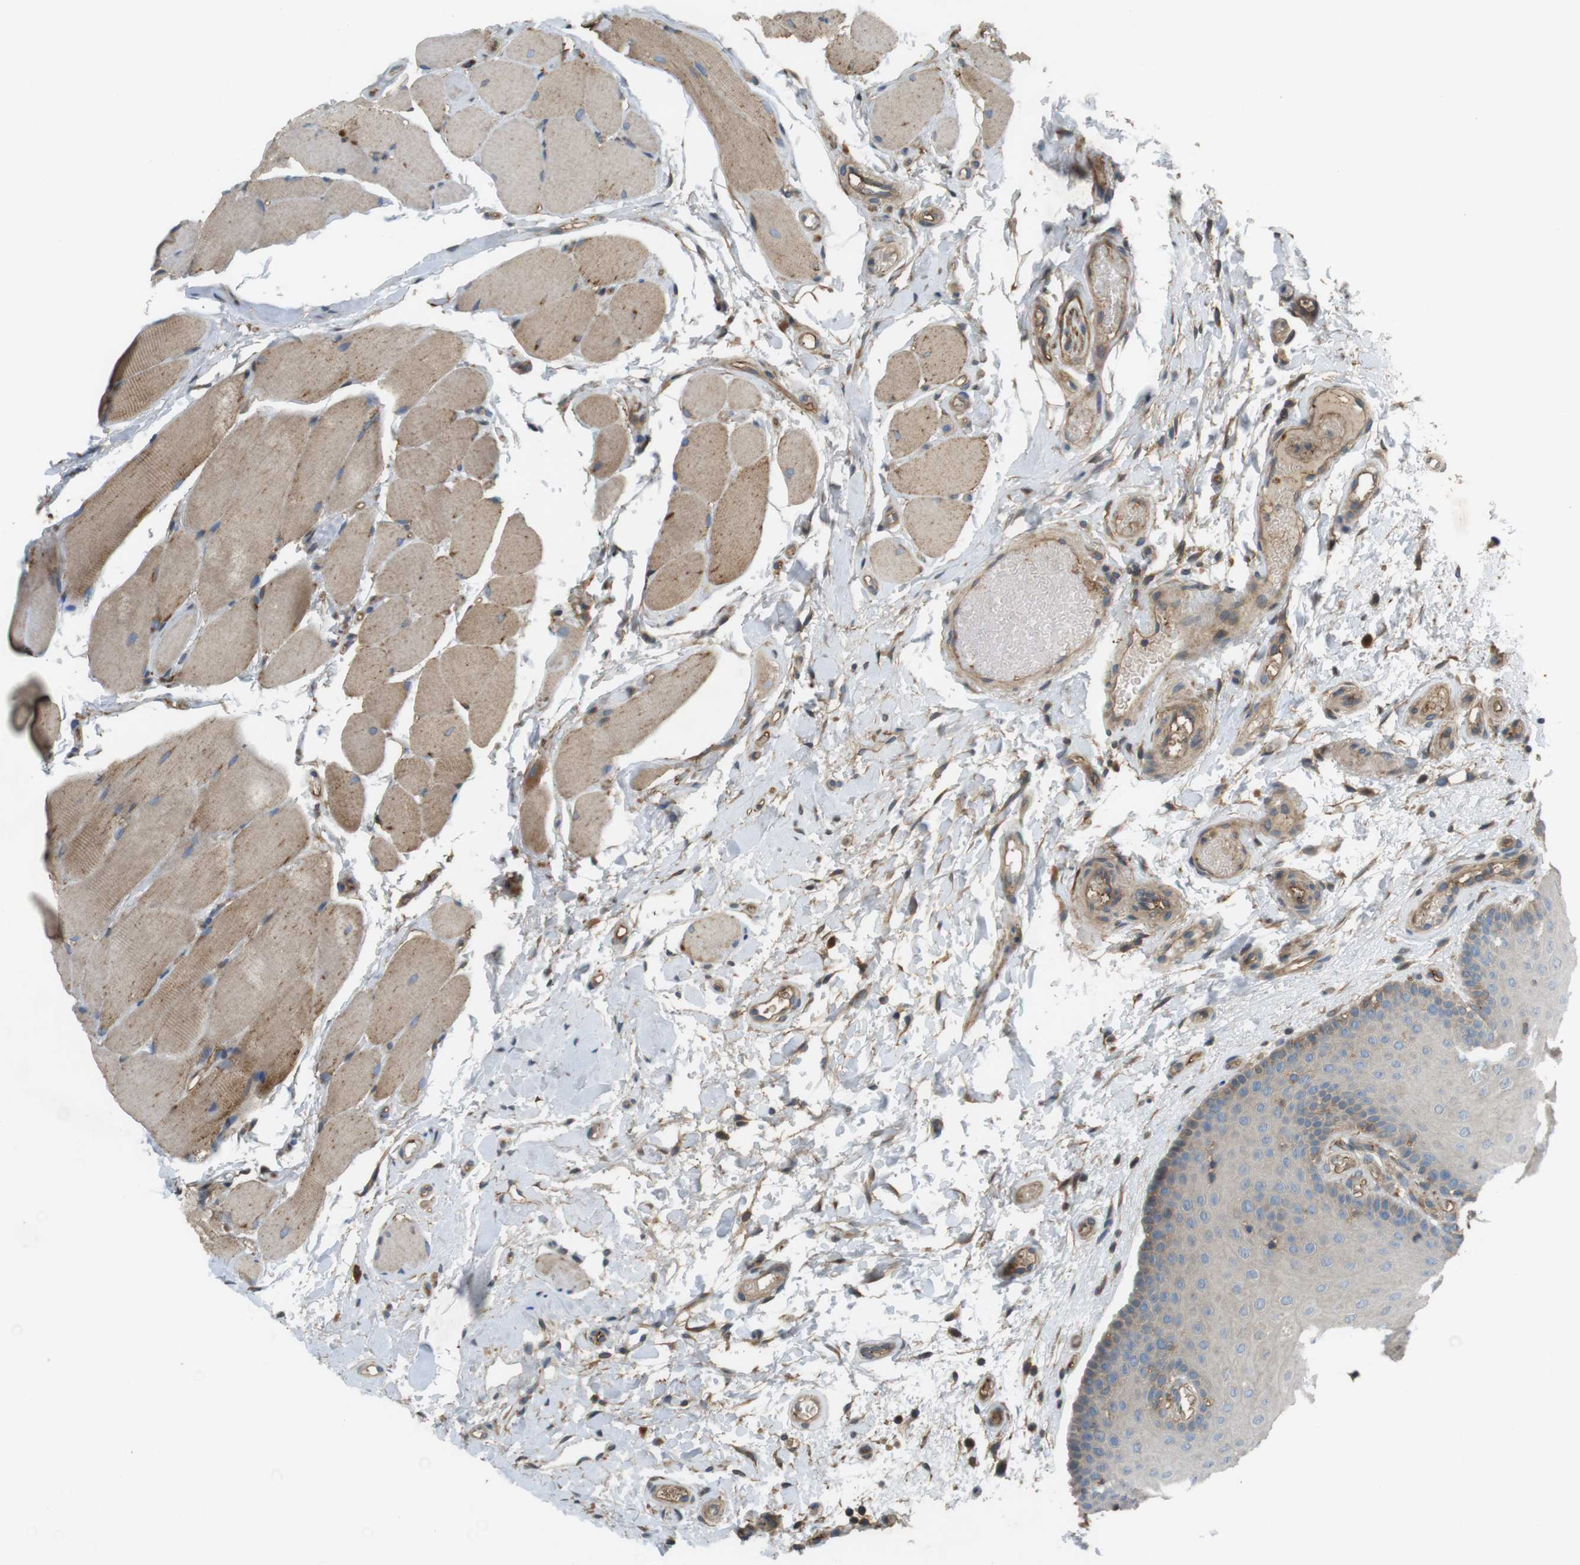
{"staining": {"intensity": "moderate", "quantity": "25%-75%", "location": "cytoplasmic/membranous"}, "tissue": "oral mucosa", "cell_type": "Squamous epithelial cells", "image_type": "normal", "snomed": [{"axis": "morphology", "description": "Normal tissue, NOS"}, {"axis": "topography", "description": "Skeletal muscle"}, {"axis": "topography", "description": "Oral tissue"}], "caption": "Immunohistochemical staining of unremarkable oral mucosa displays 25%-75% levels of moderate cytoplasmic/membranous protein staining in approximately 25%-75% of squamous epithelial cells. (DAB IHC with brightfield microscopy, high magnification).", "gene": "DDAH2", "patient": {"sex": "male", "age": 58}}